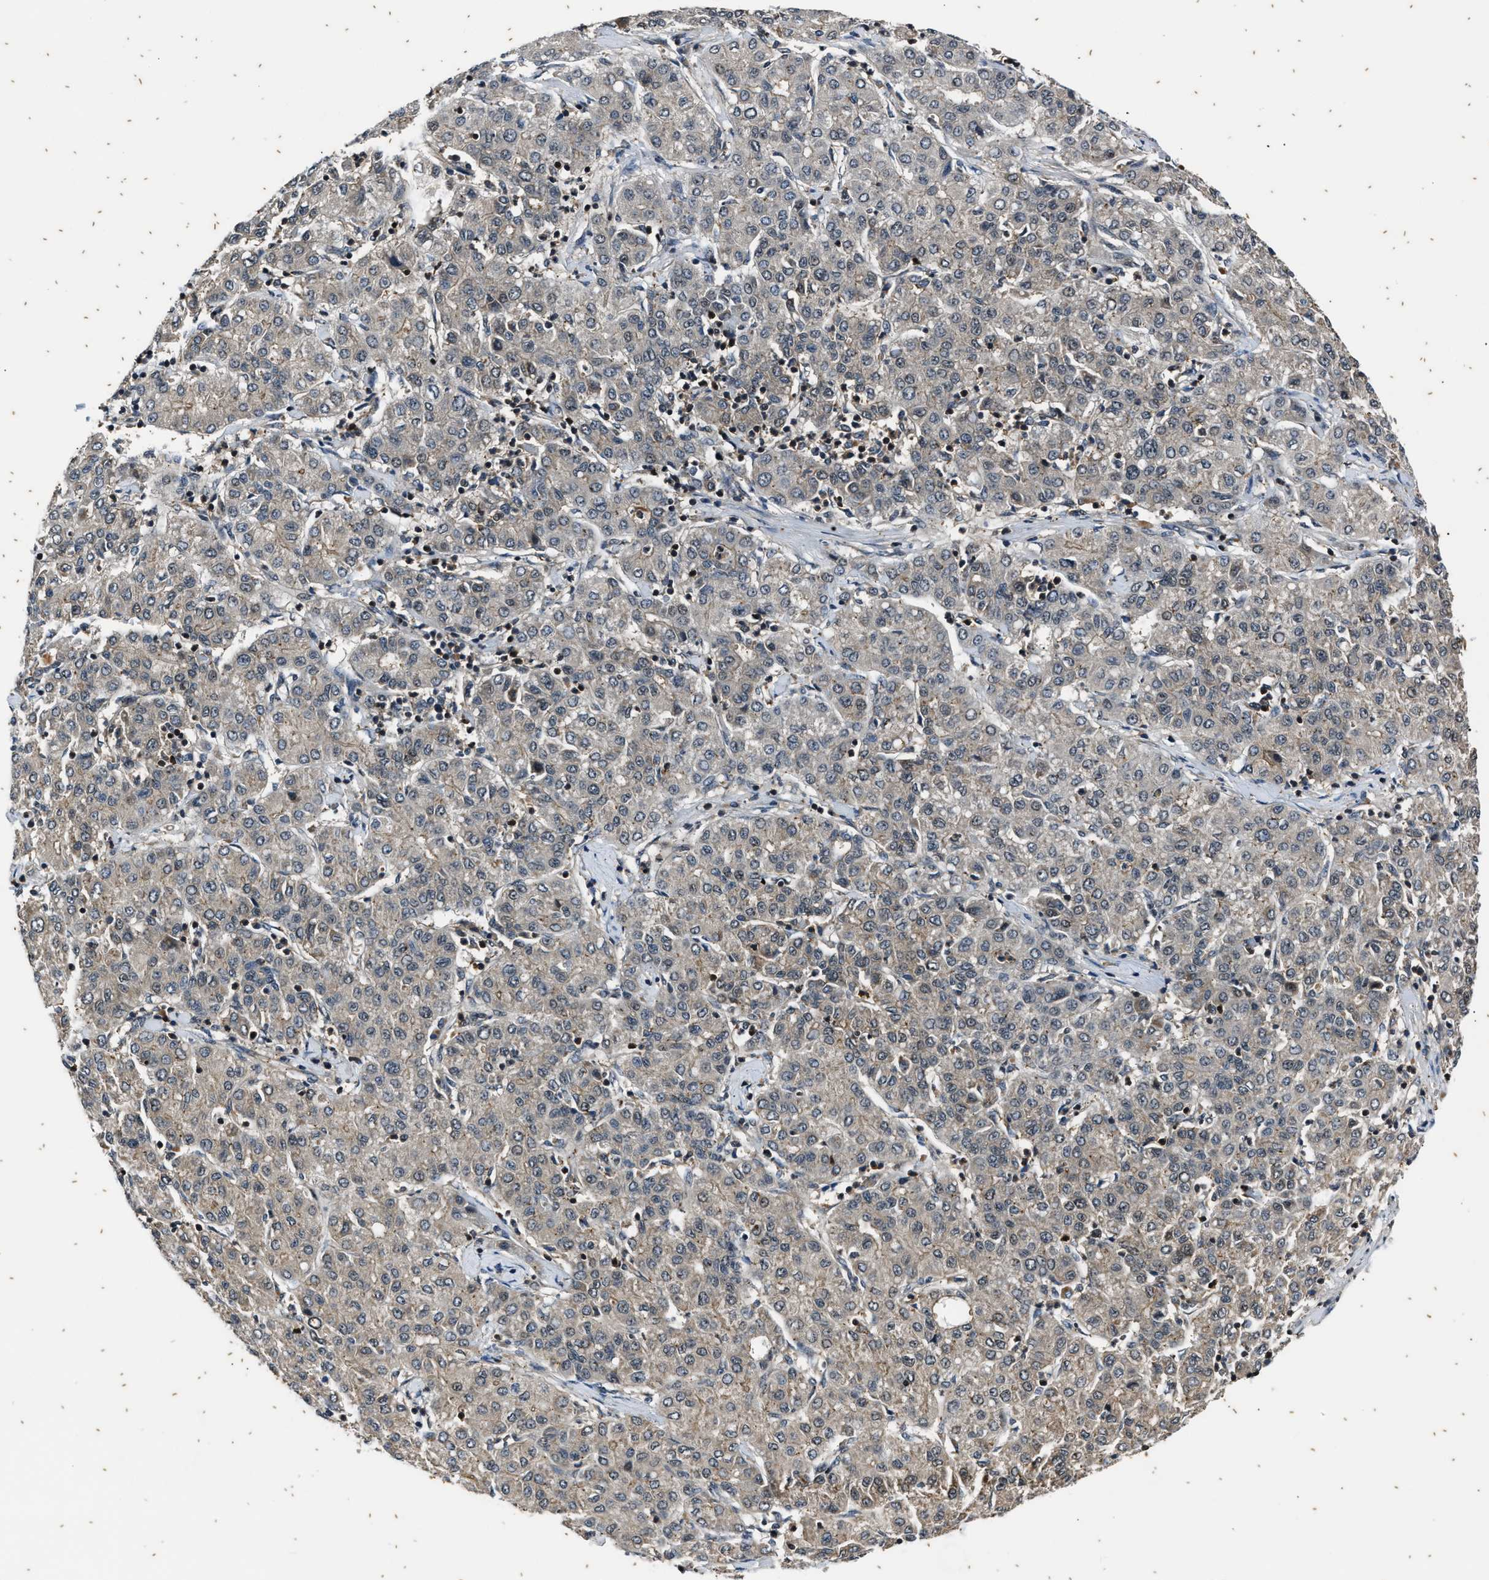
{"staining": {"intensity": "weak", "quantity": "<25%", "location": "cytoplasmic/membranous"}, "tissue": "liver cancer", "cell_type": "Tumor cells", "image_type": "cancer", "snomed": [{"axis": "morphology", "description": "Carcinoma, Hepatocellular, NOS"}, {"axis": "topography", "description": "Liver"}], "caption": "This is a photomicrograph of immunohistochemistry (IHC) staining of liver cancer (hepatocellular carcinoma), which shows no positivity in tumor cells. The staining was performed using DAB to visualize the protein expression in brown, while the nuclei were stained in blue with hematoxylin (Magnification: 20x).", "gene": "PTPN7", "patient": {"sex": "male", "age": 65}}